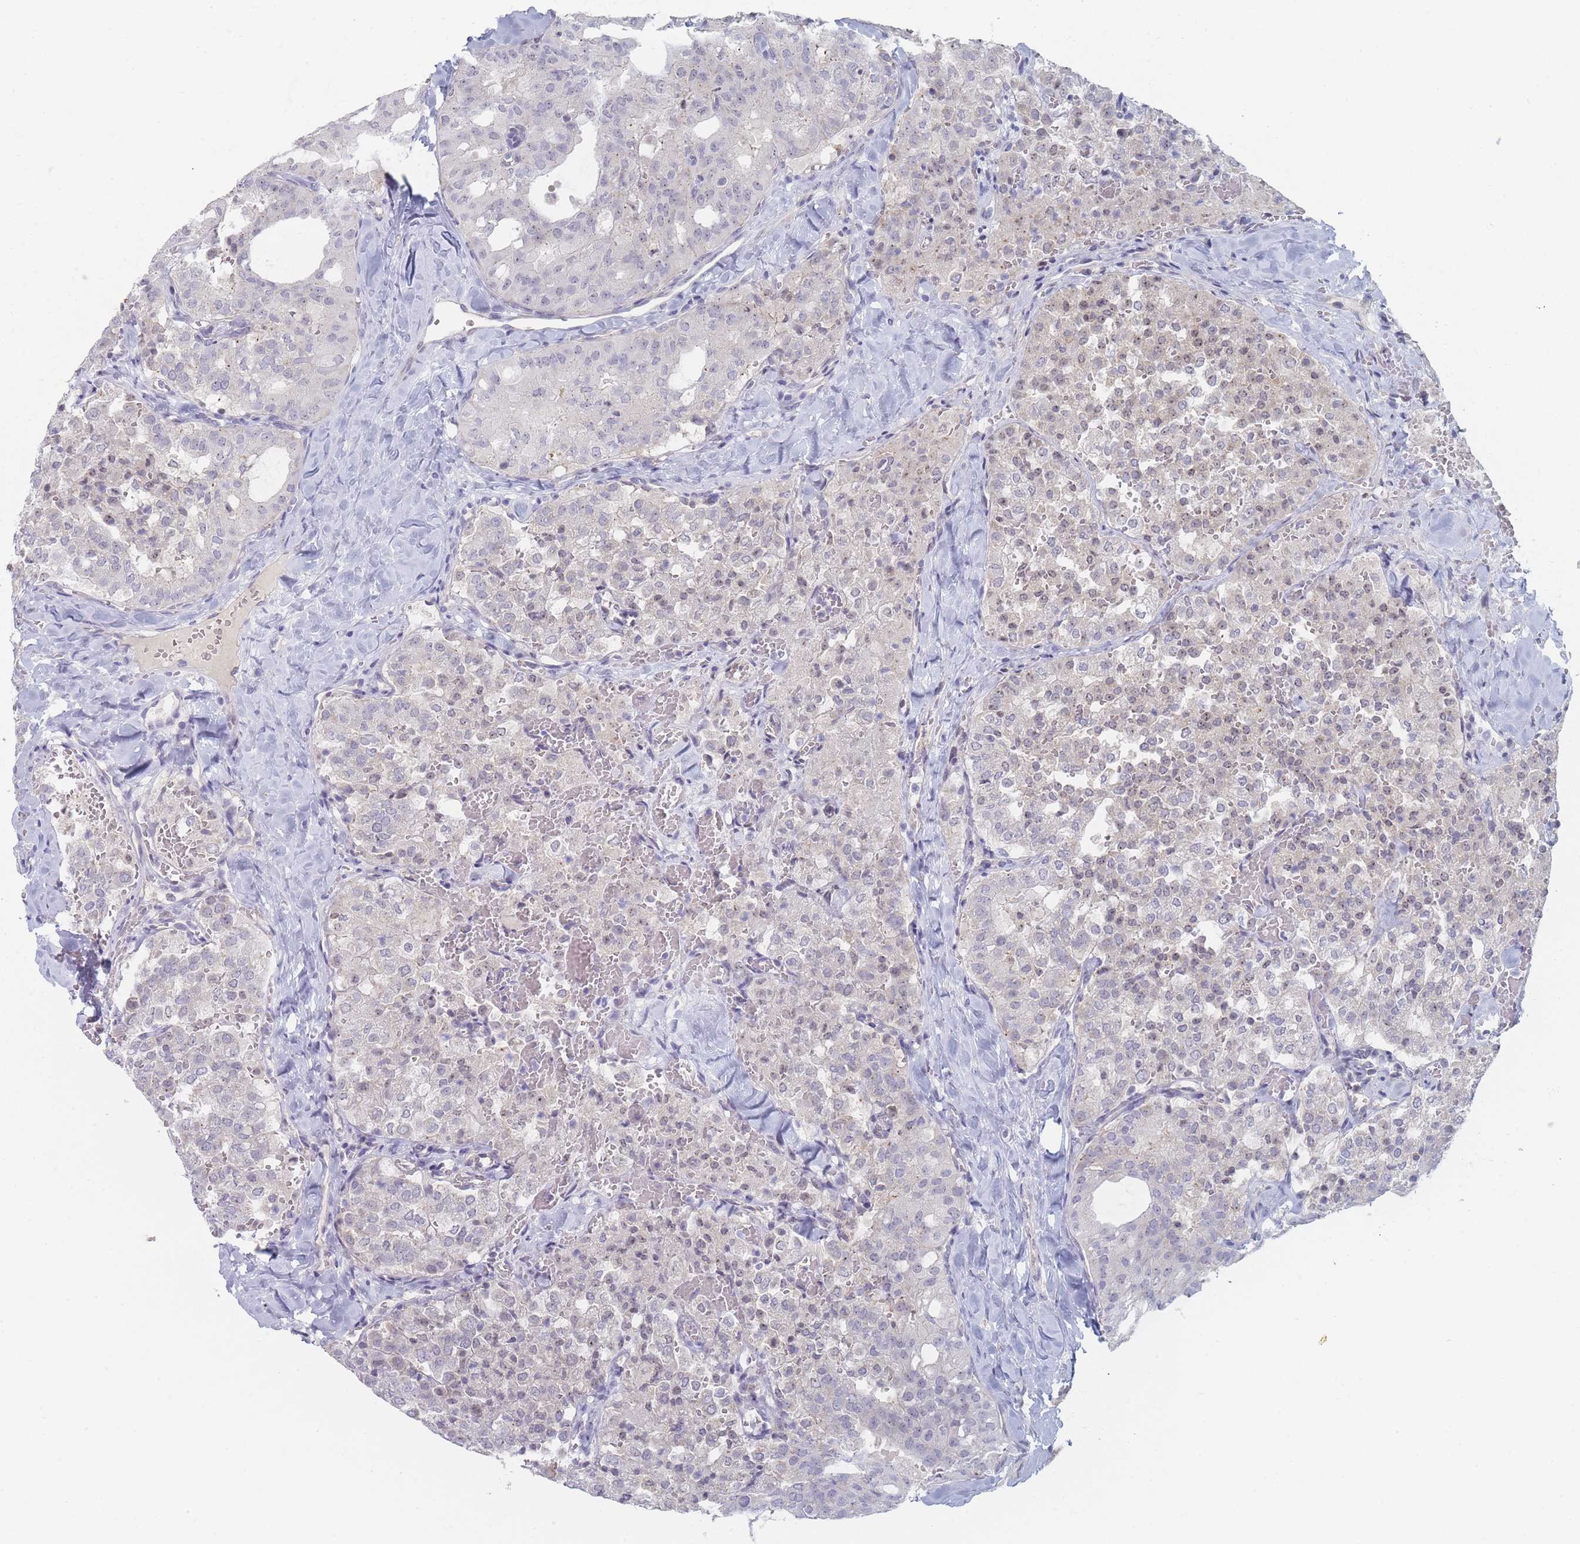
{"staining": {"intensity": "negative", "quantity": "none", "location": "none"}, "tissue": "thyroid cancer", "cell_type": "Tumor cells", "image_type": "cancer", "snomed": [{"axis": "morphology", "description": "Follicular adenoma carcinoma, NOS"}, {"axis": "topography", "description": "Thyroid gland"}], "caption": "A high-resolution histopathology image shows IHC staining of thyroid cancer (follicular adenoma carcinoma), which demonstrates no significant positivity in tumor cells.", "gene": "RNF8", "patient": {"sex": "male", "age": 75}}